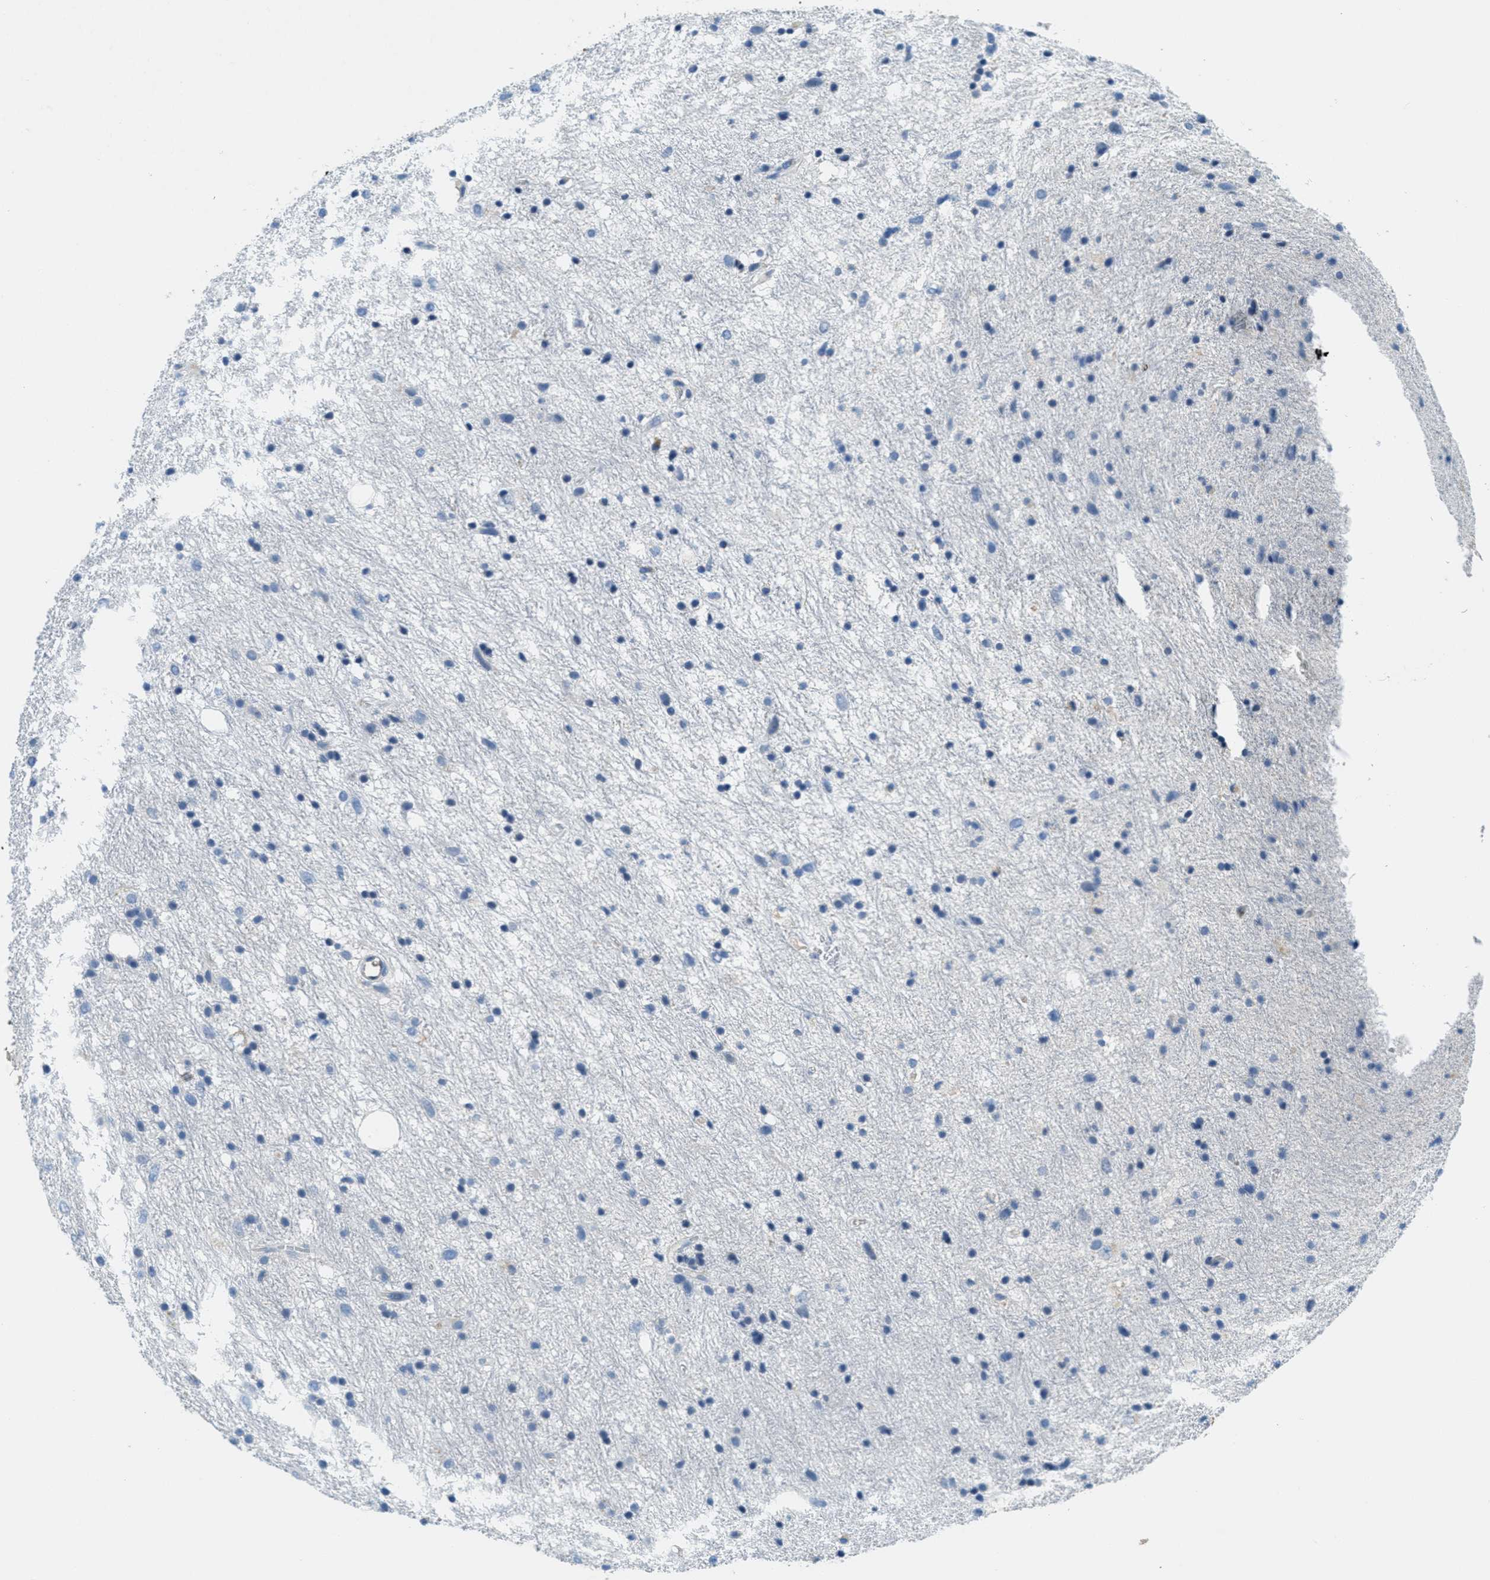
{"staining": {"intensity": "negative", "quantity": "none", "location": "none"}, "tissue": "glioma", "cell_type": "Tumor cells", "image_type": "cancer", "snomed": [{"axis": "morphology", "description": "Glioma, malignant, Low grade"}, {"axis": "topography", "description": "Brain"}], "caption": "High power microscopy histopathology image of an immunohistochemistry (IHC) micrograph of glioma, revealing no significant positivity in tumor cells. (DAB (3,3'-diaminobenzidine) IHC, high magnification).", "gene": "A2M", "patient": {"sex": "male", "age": 77}}